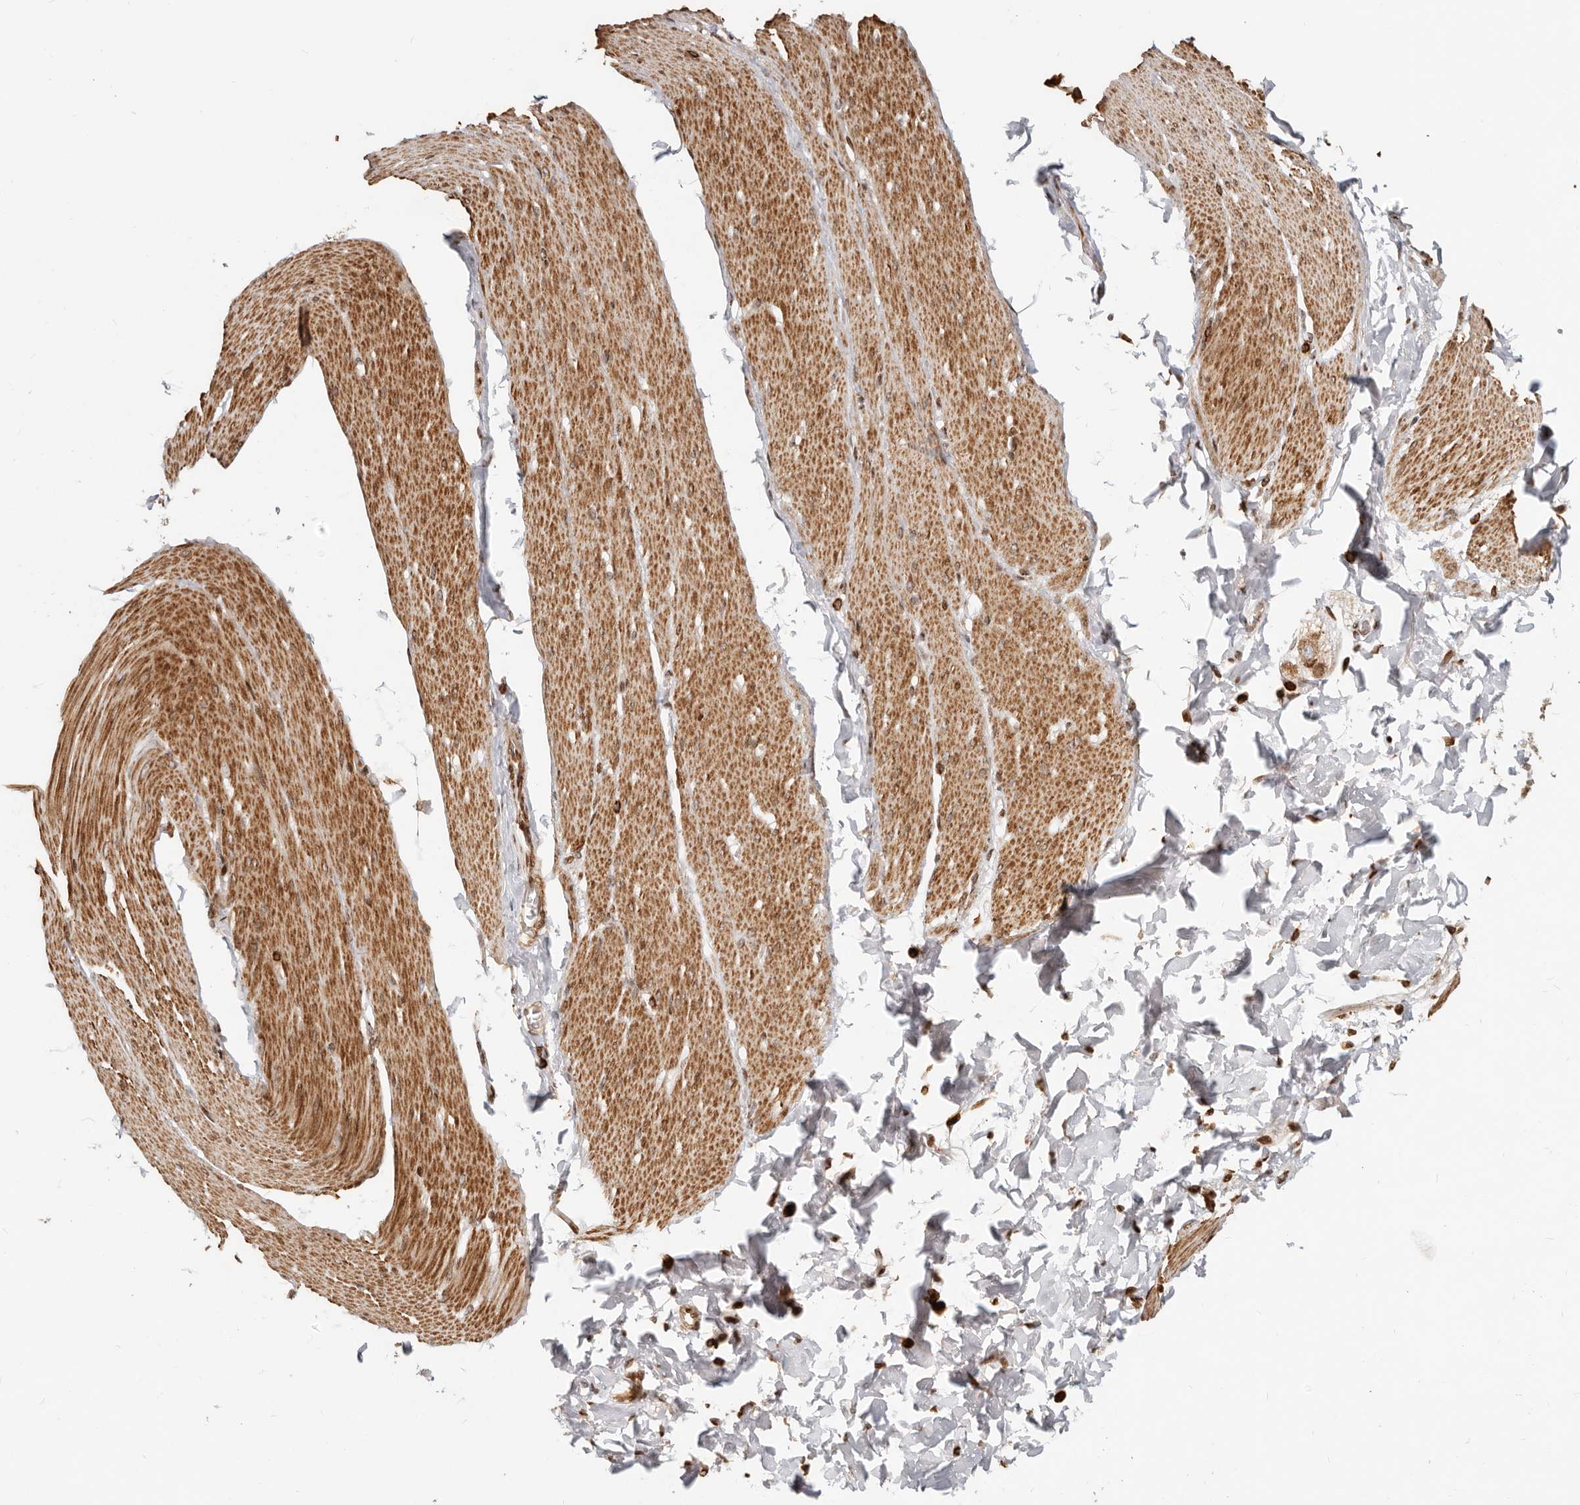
{"staining": {"intensity": "moderate", "quantity": ">75%", "location": "cytoplasmic/membranous"}, "tissue": "smooth muscle", "cell_type": "Smooth muscle cells", "image_type": "normal", "snomed": [{"axis": "morphology", "description": "Normal tissue, NOS"}, {"axis": "topography", "description": "Smooth muscle"}, {"axis": "topography", "description": "Small intestine"}], "caption": "High-magnification brightfield microscopy of unremarkable smooth muscle stained with DAB (brown) and counterstained with hematoxylin (blue). smooth muscle cells exhibit moderate cytoplasmic/membranous expression is seen in approximately>75% of cells. (Brightfield microscopy of DAB IHC at high magnification).", "gene": "TRIM4", "patient": {"sex": "female", "age": 84}}